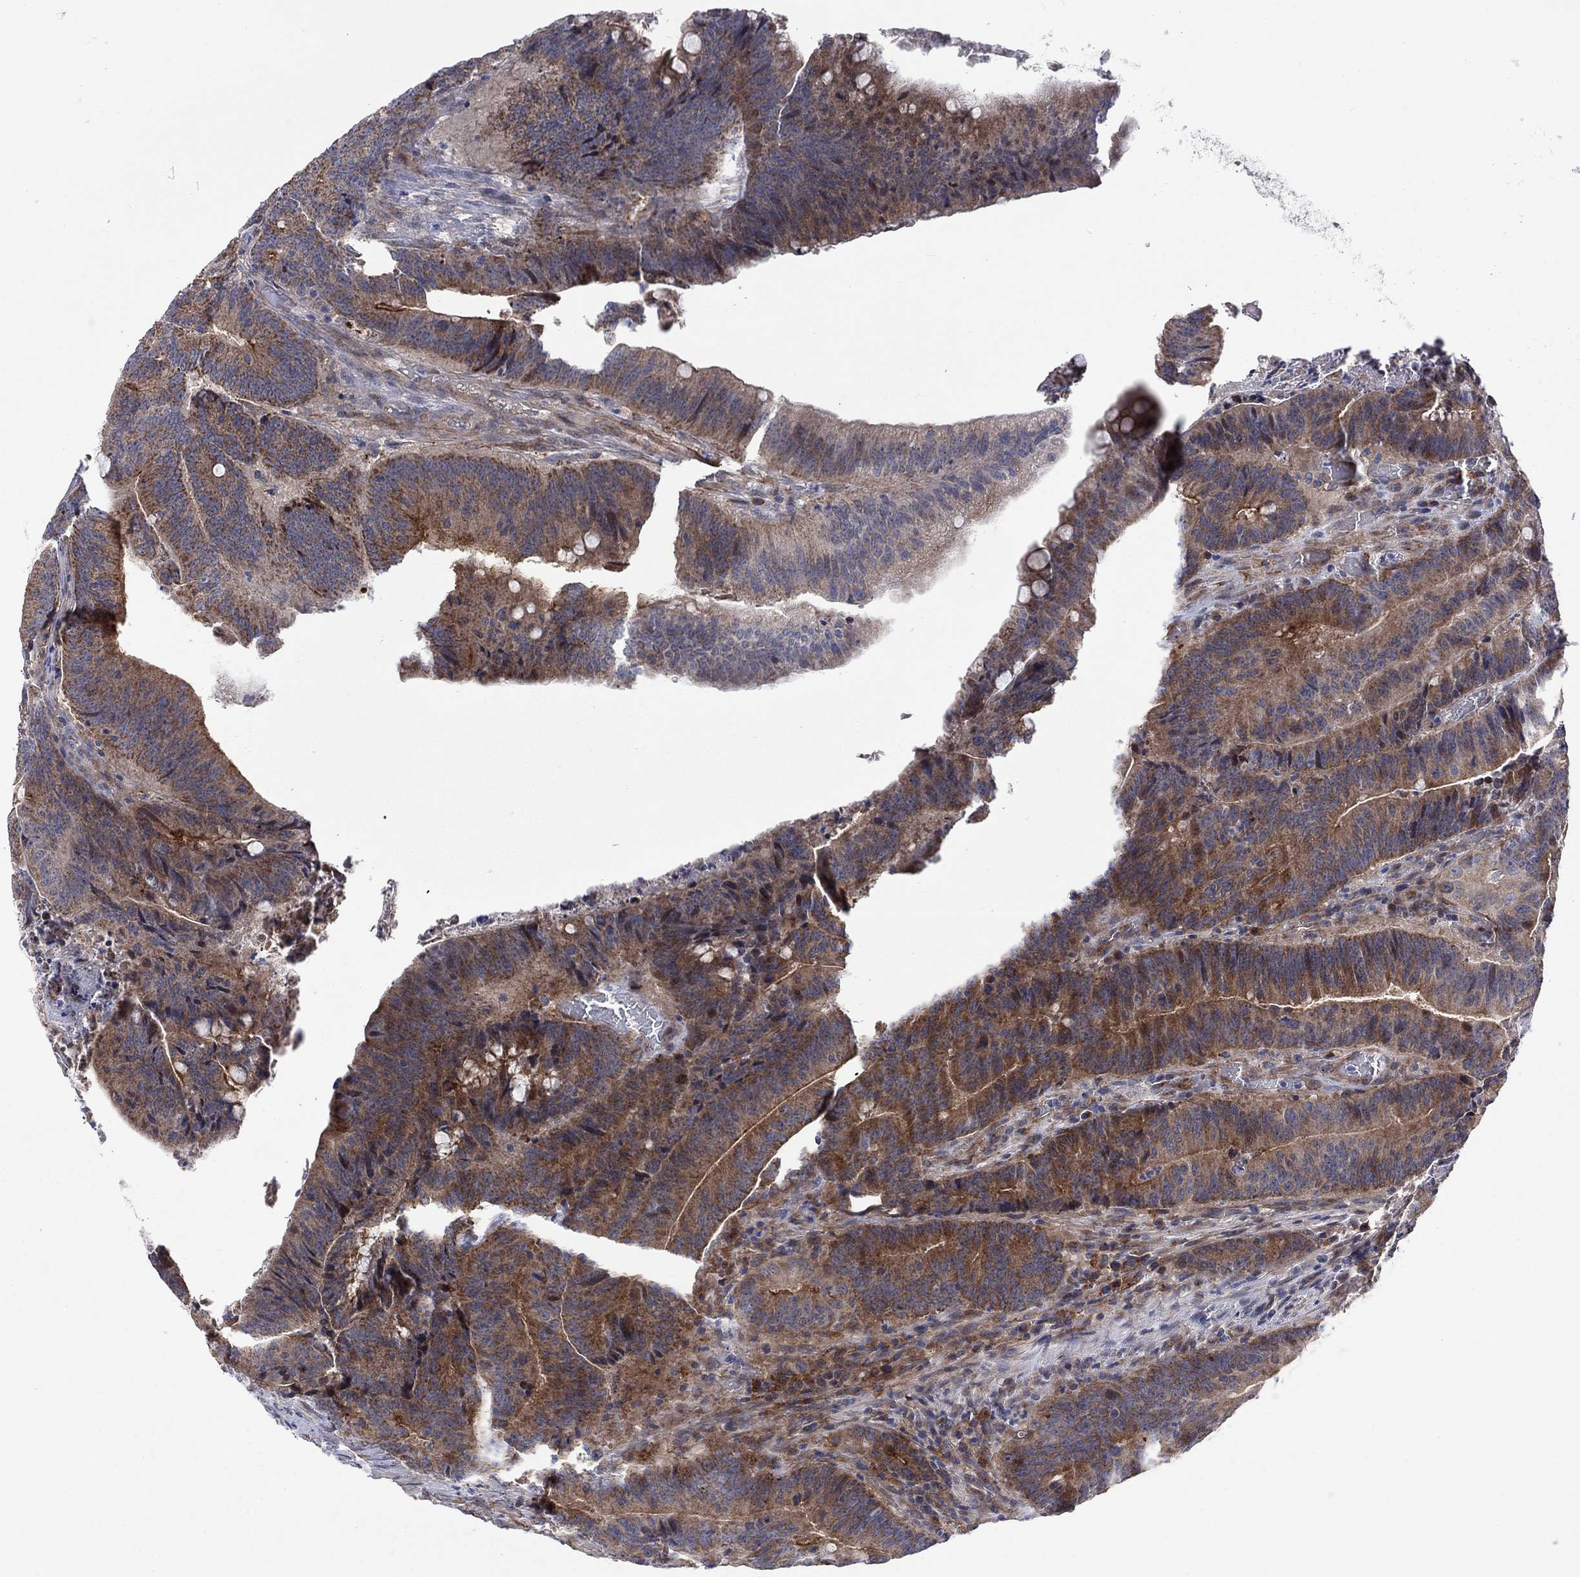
{"staining": {"intensity": "moderate", "quantity": ">75%", "location": "cytoplasmic/membranous"}, "tissue": "colorectal cancer", "cell_type": "Tumor cells", "image_type": "cancer", "snomed": [{"axis": "morphology", "description": "Adenocarcinoma, NOS"}, {"axis": "topography", "description": "Colon"}], "caption": "Adenocarcinoma (colorectal) tissue shows moderate cytoplasmic/membranous positivity in approximately >75% of tumor cells", "gene": "SLC35F2", "patient": {"sex": "female", "age": 87}}